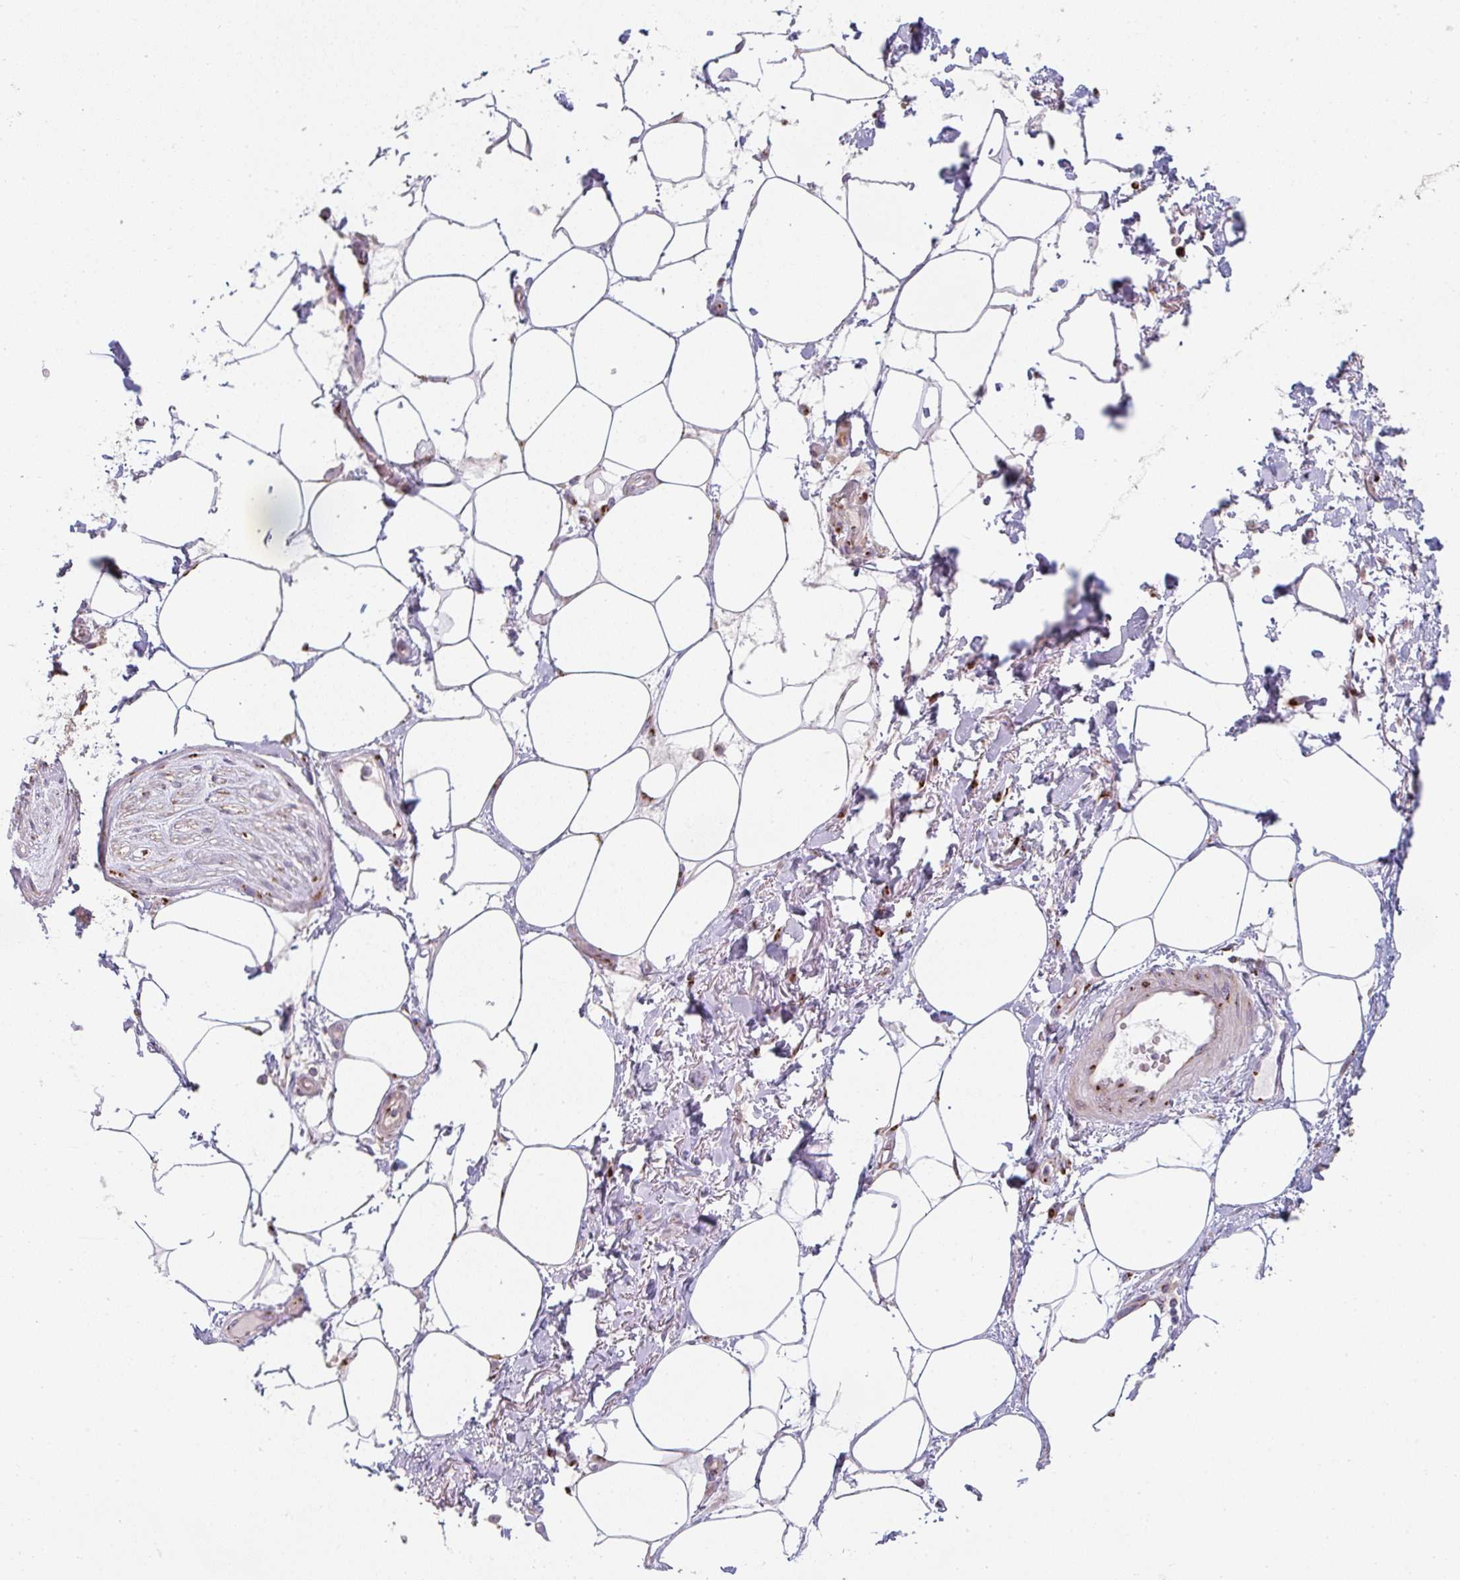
{"staining": {"intensity": "moderate", "quantity": "<25%", "location": "cytoplasmic/membranous"}, "tissue": "adipose tissue", "cell_type": "Adipocytes", "image_type": "normal", "snomed": [{"axis": "morphology", "description": "Normal tissue, NOS"}, {"axis": "topography", "description": "Vagina"}, {"axis": "topography", "description": "Peripheral nerve tissue"}], "caption": "A high-resolution image shows immunohistochemistry staining of benign adipose tissue, which shows moderate cytoplasmic/membranous expression in about <25% of adipocytes. The staining is performed using DAB brown chromogen to label protein expression. The nuclei are counter-stained blue using hematoxylin.", "gene": "GVQW3", "patient": {"sex": "female", "age": 71}}